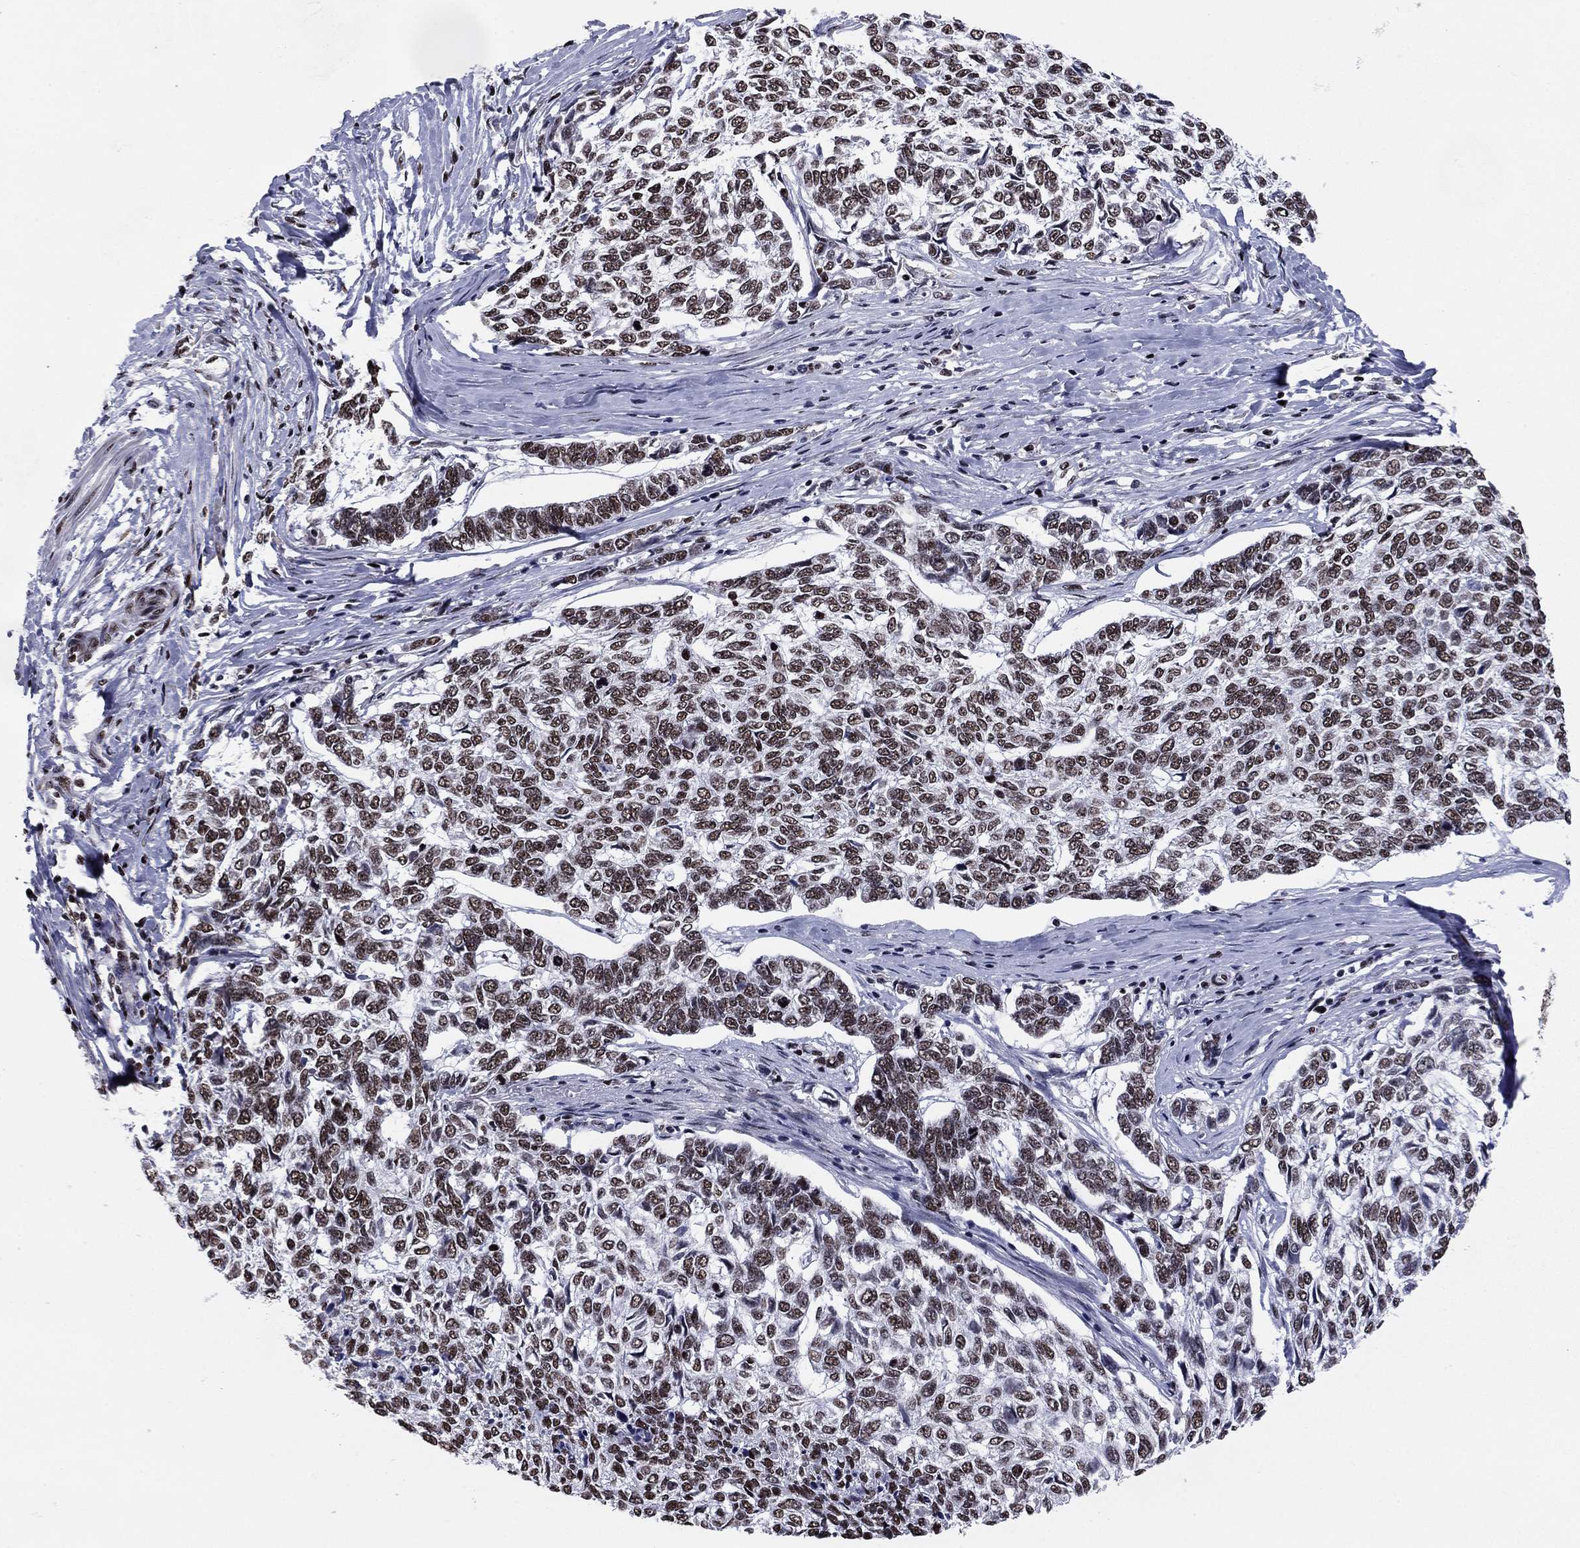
{"staining": {"intensity": "moderate", "quantity": ">75%", "location": "nuclear"}, "tissue": "skin cancer", "cell_type": "Tumor cells", "image_type": "cancer", "snomed": [{"axis": "morphology", "description": "Basal cell carcinoma"}, {"axis": "topography", "description": "Skin"}], "caption": "Immunohistochemistry (DAB (3,3'-diaminobenzidine)) staining of skin basal cell carcinoma shows moderate nuclear protein staining in about >75% of tumor cells.", "gene": "N4BP2", "patient": {"sex": "female", "age": 65}}